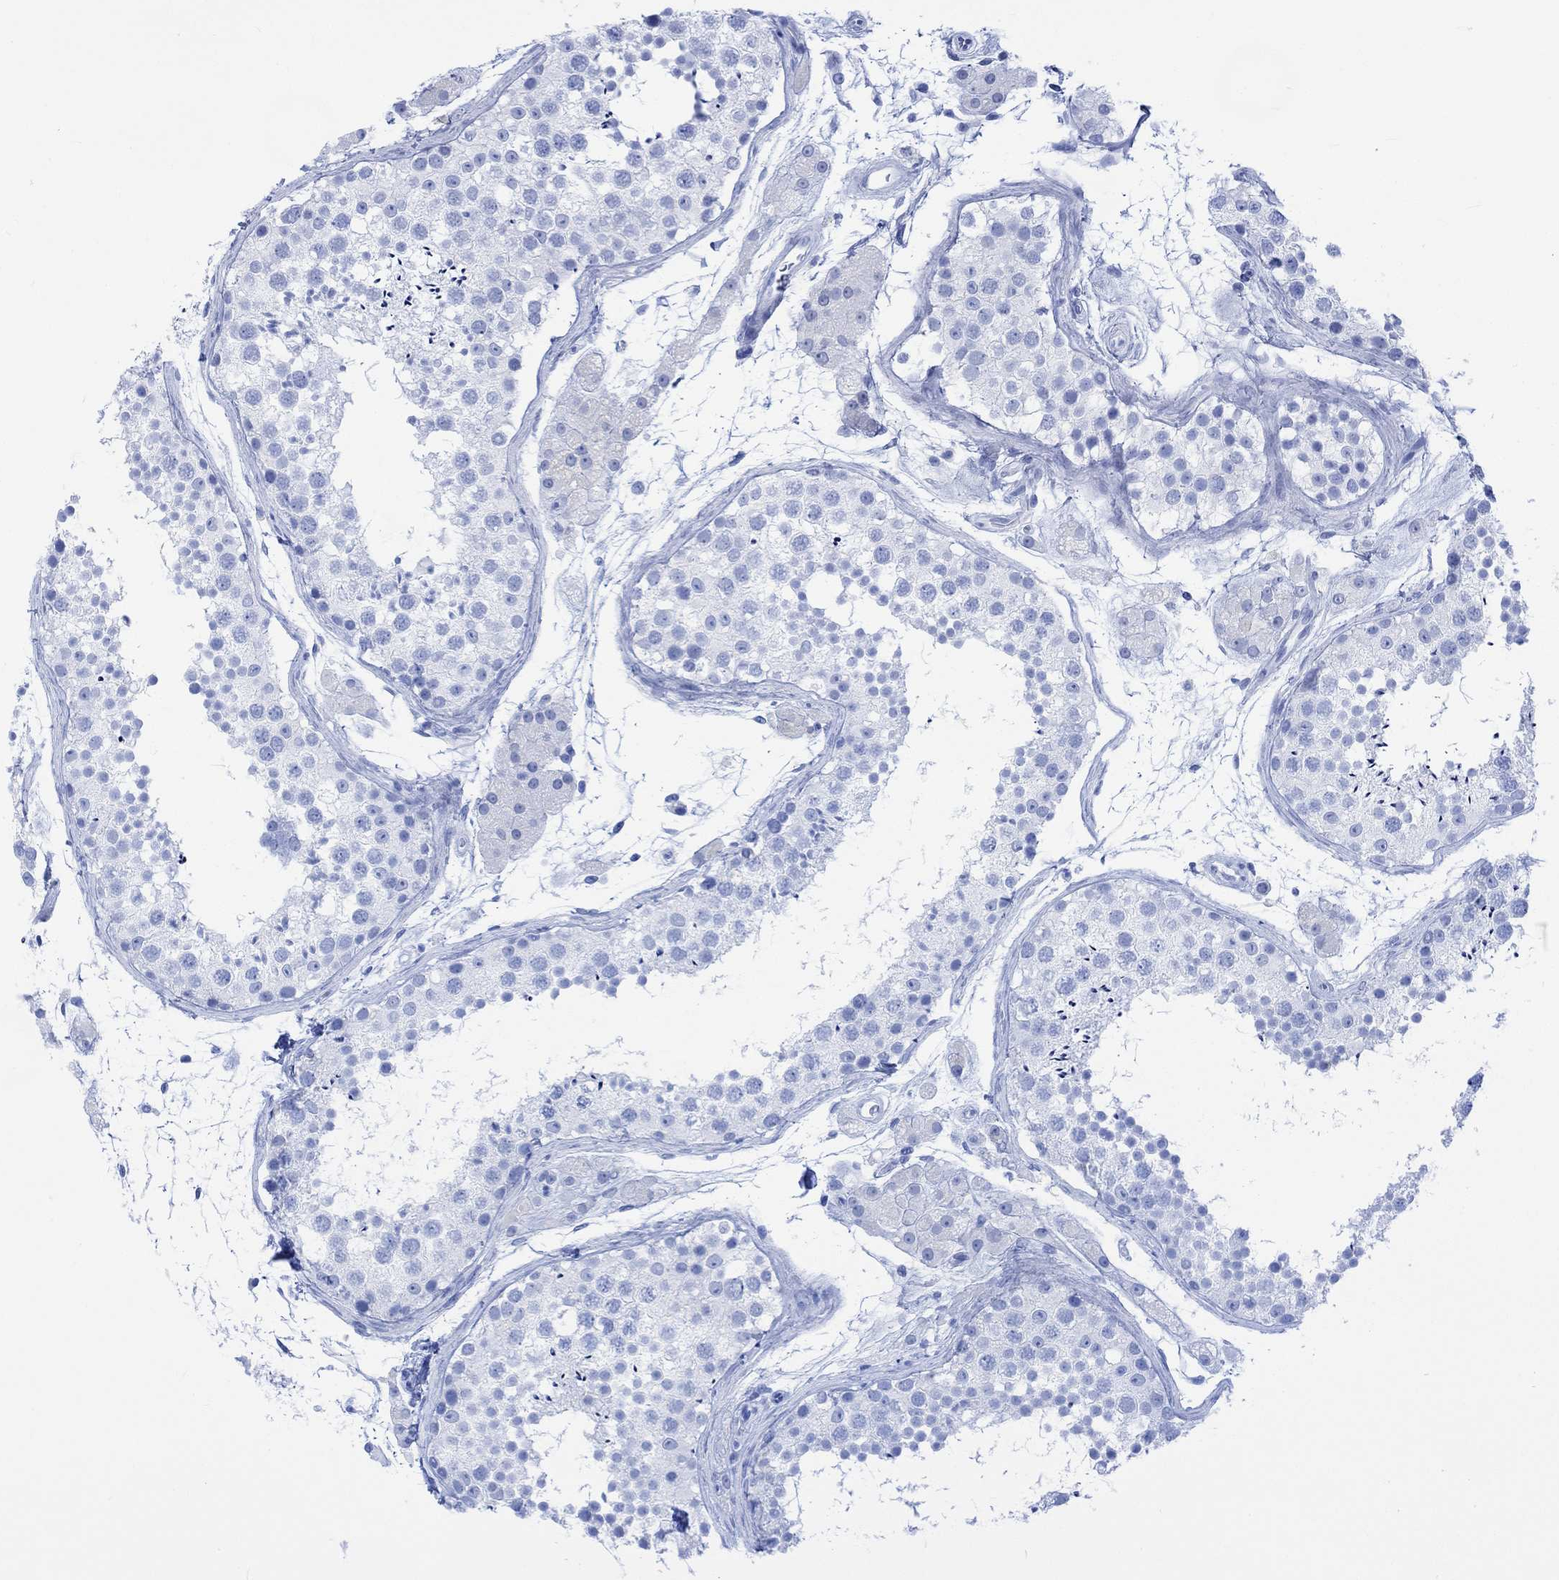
{"staining": {"intensity": "negative", "quantity": "none", "location": "none"}, "tissue": "testis", "cell_type": "Cells in seminiferous ducts", "image_type": "normal", "snomed": [{"axis": "morphology", "description": "Normal tissue, NOS"}, {"axis": "topography", "description": "Testis"}], "caption": "High magnification brightfield microscopy of unremarkable testis stained with DAB (brown) and counterstained with hematoxylin (blue): cells in seminiferous ducts show no significant positivity. Nuclei are stained in blue.", "gene": "CELF4", "patient": {"sex": "male", "age": 41}}